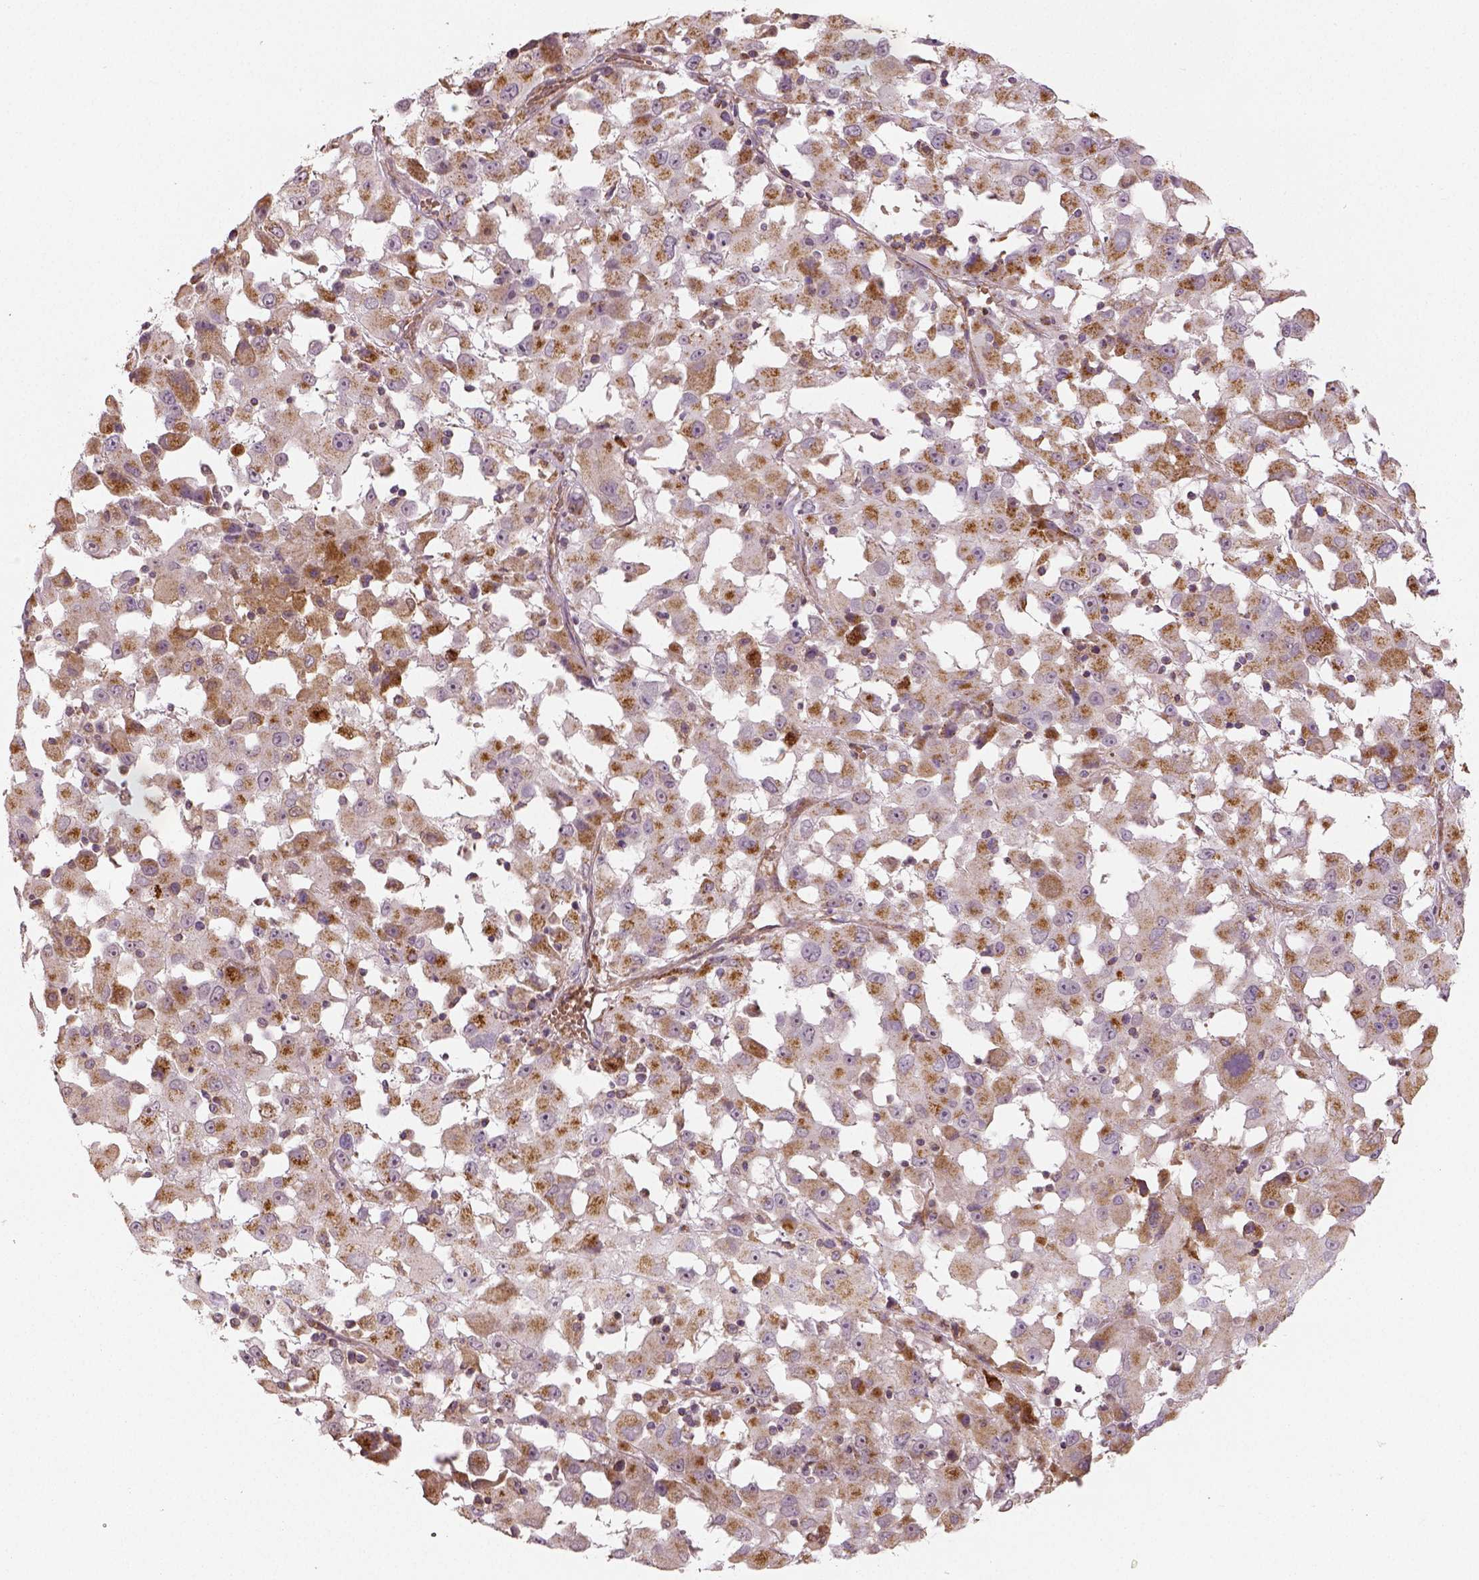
{"staining": {"intensity": "moderate", "quantity": ">75%", "location": "cytoplasmic/membranous"}, "tissue": "melanoma", "cell_type": "Tumor cells", "image_type": "cancer", "snomed": [{"axis": "morphology", "description": "Malignant melanoma, Metastatic site"}, {"axis": "topography", "description": "Soft tissue"}], "caption": "Immunohistochemistry micrograph of human melanoma stained for a protein (brown), which displays medium levels of moderate cytoplasmic/membranous staining in about >75% of tumor cells.", "gene": "PGAM5", "patient": {"sex": "male", "age": 50}}